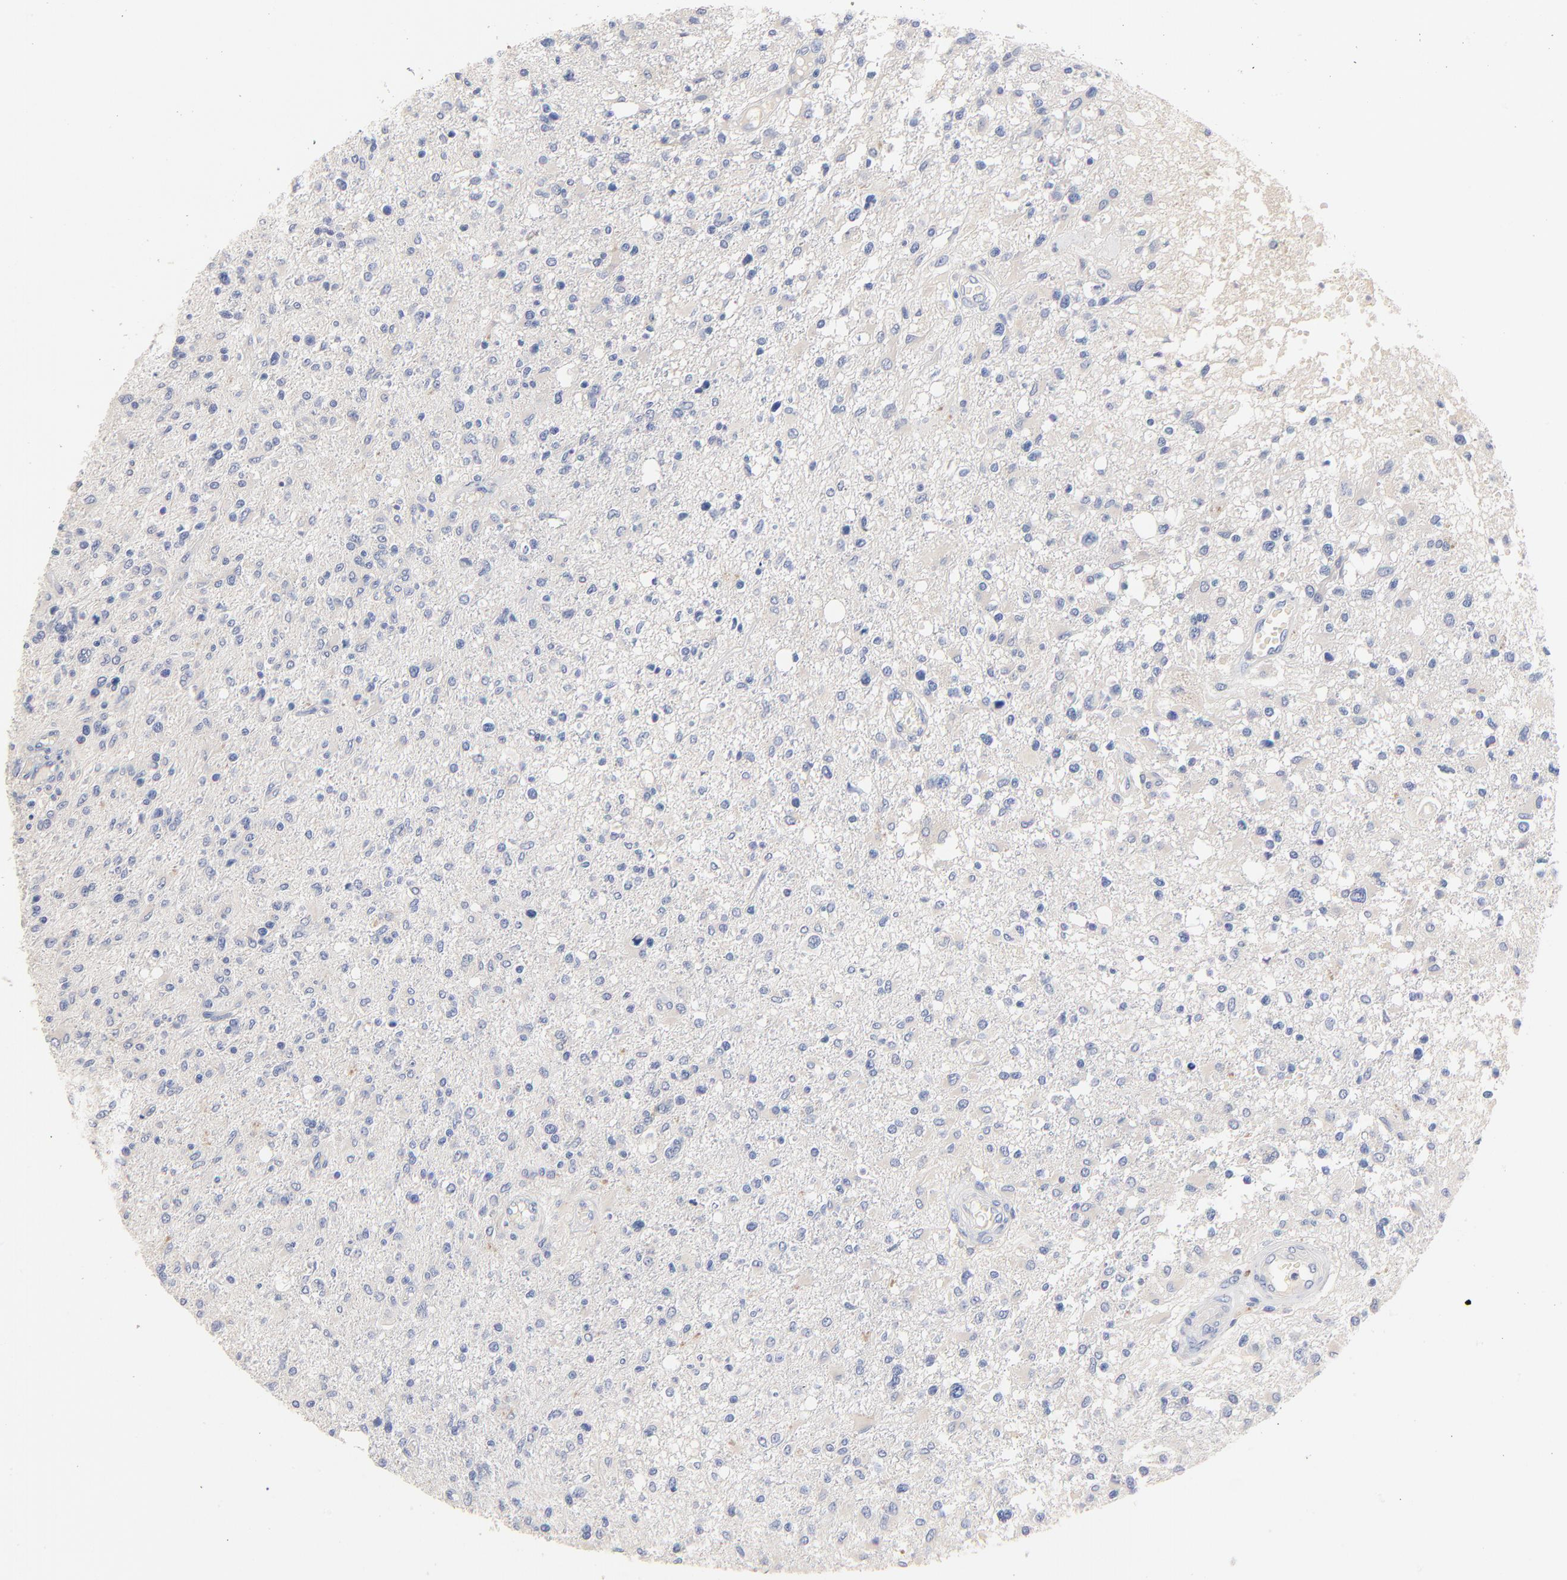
{"staining": {"intensity": "negative", "quantity": "none", "location": "none"}, "tissue": "glioma", "cell_type": "Tumor cells", "image_type": "cancer", "snomed": [{"axis": "morphology", "description": "Glioma, malignant, High grade"}, {"axis": "topography", "description": "Cerebral cortex"}], "caption": "Immunohistochemical staining of human glioma shows no significant staining in tumor cells.", "gene": "CPS1", "patient": {"sex": "male", "age": 76}}